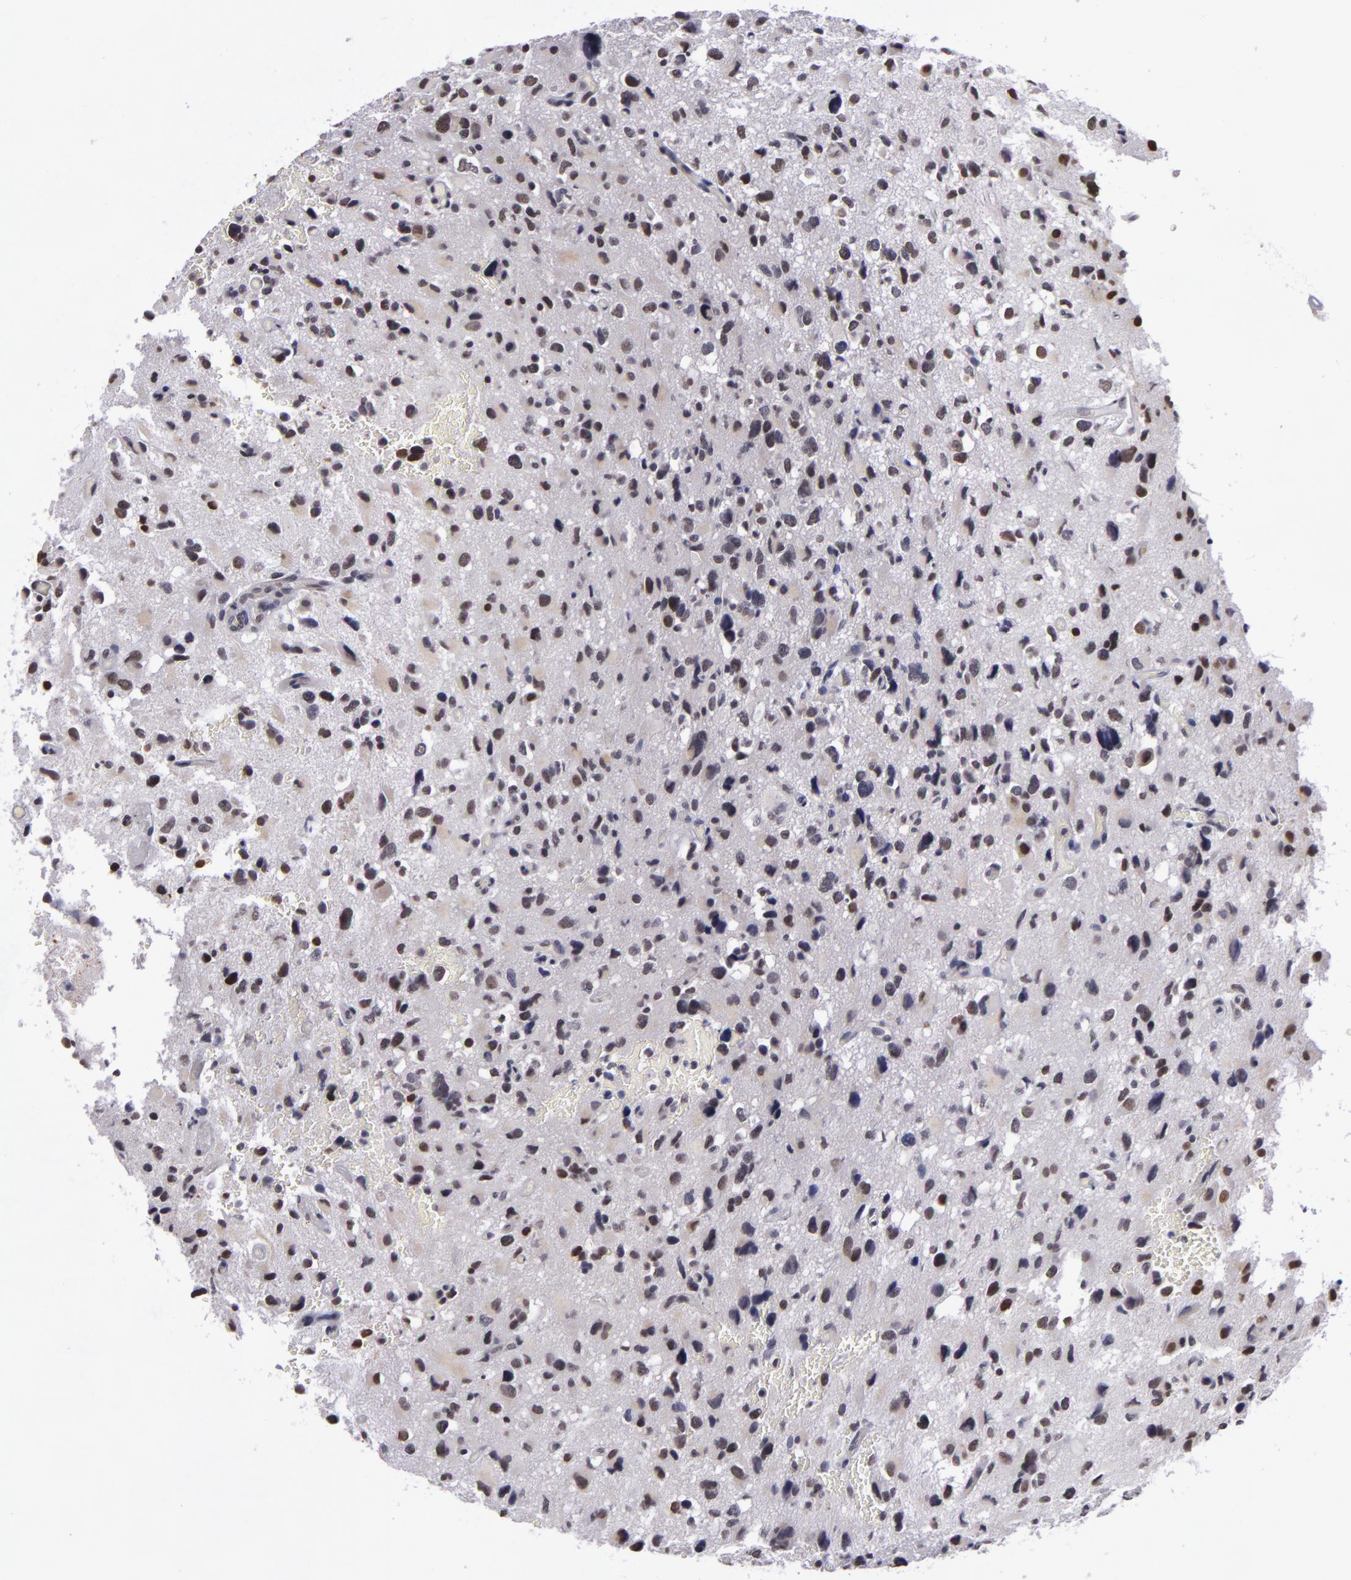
{"staining": {"intensity": "weak", "quantity": "<25%", "location": "nuclear"}, "tissue": "glioma", "cell_type": "Tumor cells", "image_type": "cancer", "snomed": [{"axis": "morphology", "description": "Glioma, malignant, High grade"}, {"axis": "topography", "description": "Brain"}], "caption": "Histopathology image shows no protein positivity in tumor cells of malignant high-grade glioma tissue.", "gene": "RRP7A", "patient": {"sex": "male", "age": 69}}